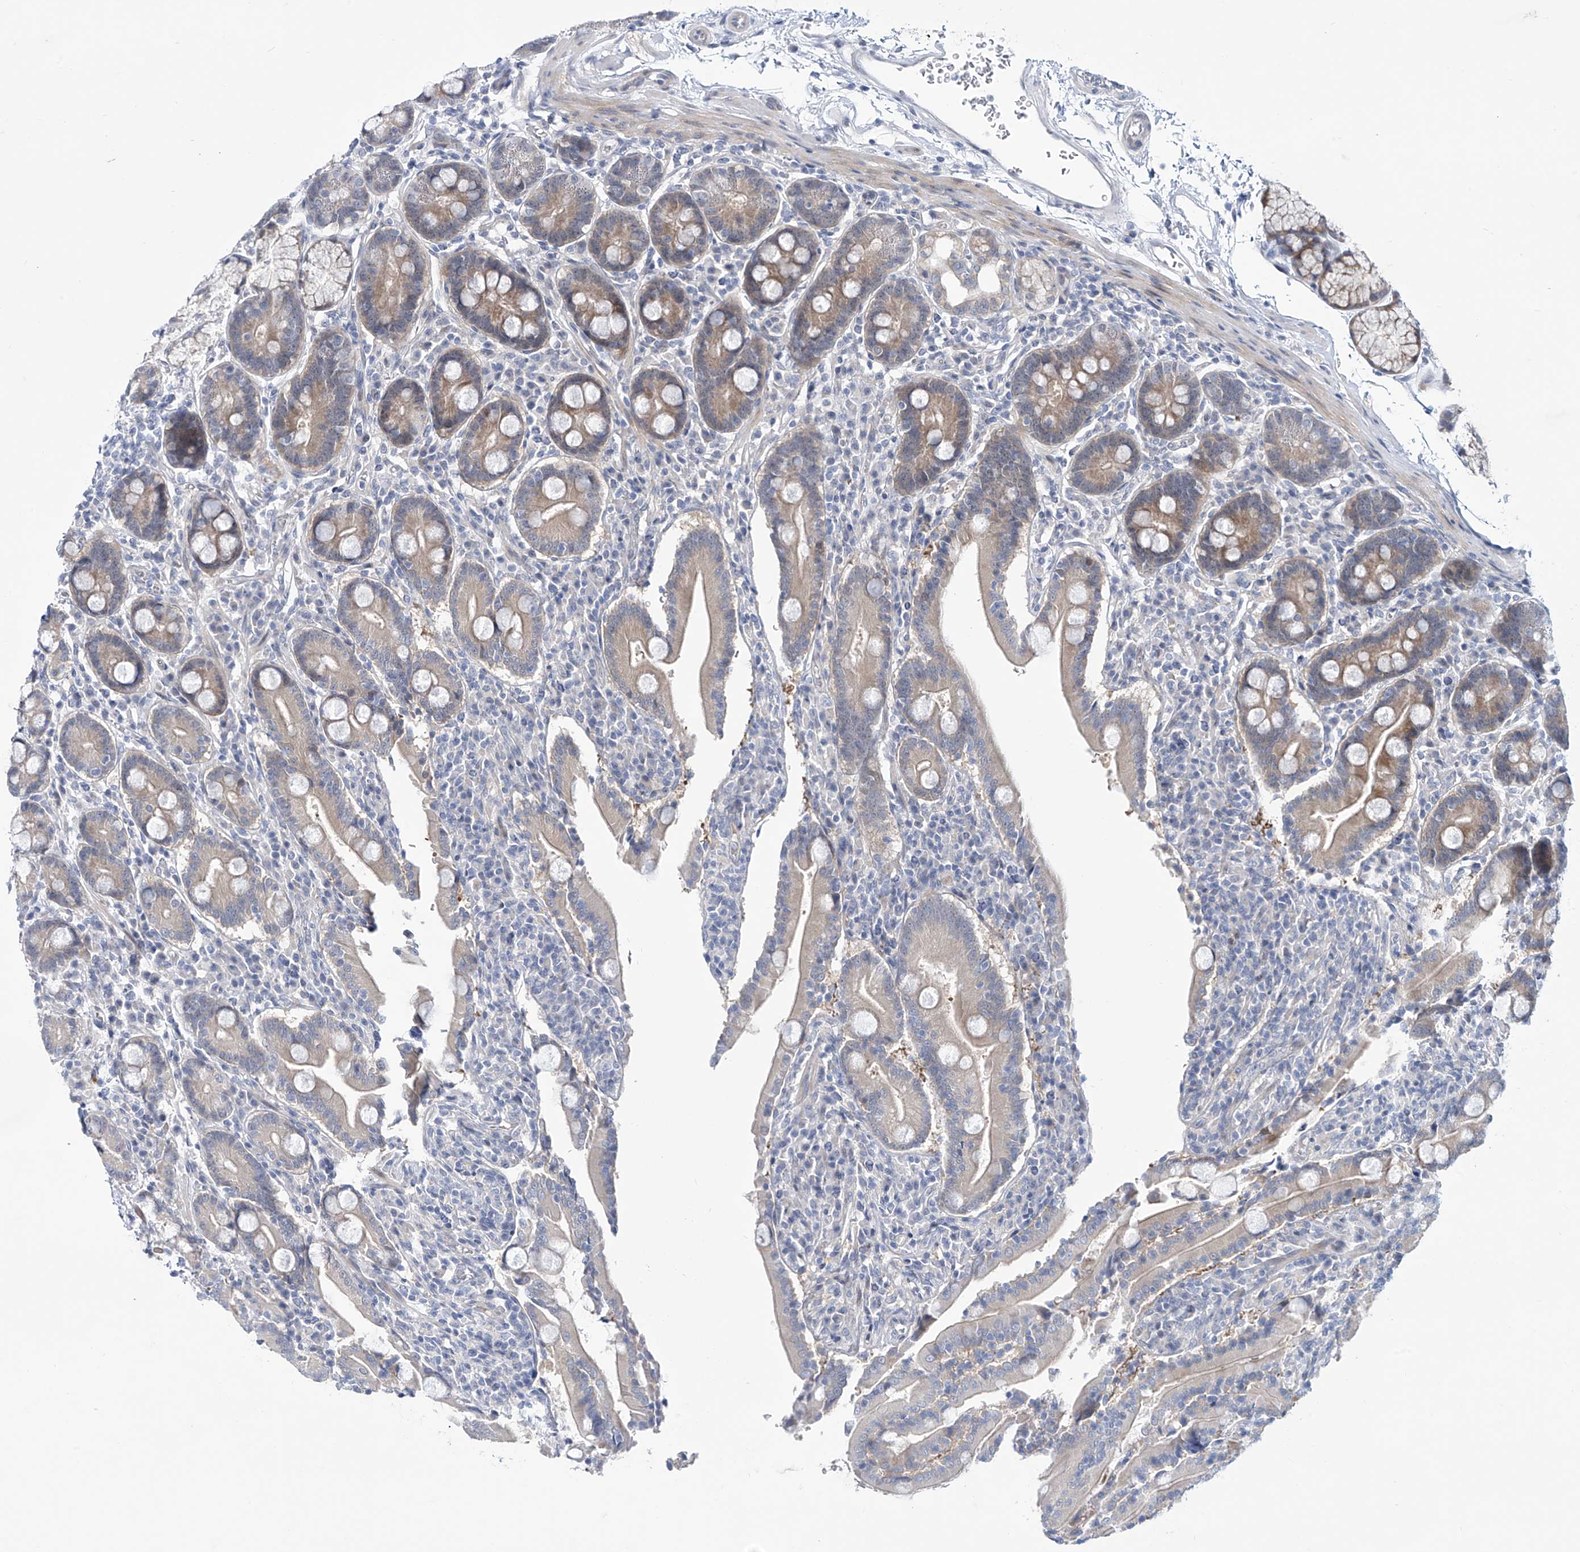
{"staining": {"intensity": "moderate", "quantity": ">75%", "location": "cytoplasmic/membranous"}, "tissue": "duodenum", "cell_type": "Glandular cells", "image_type": "normal", "snomed": [{"axis": "morphology", "description": "Normal tissue, NOS"}, {"axis": "topography", "description": "Duodenum"}], "caption": "The immunohistochemical stain shows moderate cytoplasmic/membranous staining in glandular cells of unremarkable duodenum. The protein of interest is stained brown, and the nuclei are stained in blue (DAB (3,3'-diaminobenzidine) IHC with brightfield microscopy, high magnification).", "gene": "TRIM60", "patient": {"sex": "male", "age": 35}}